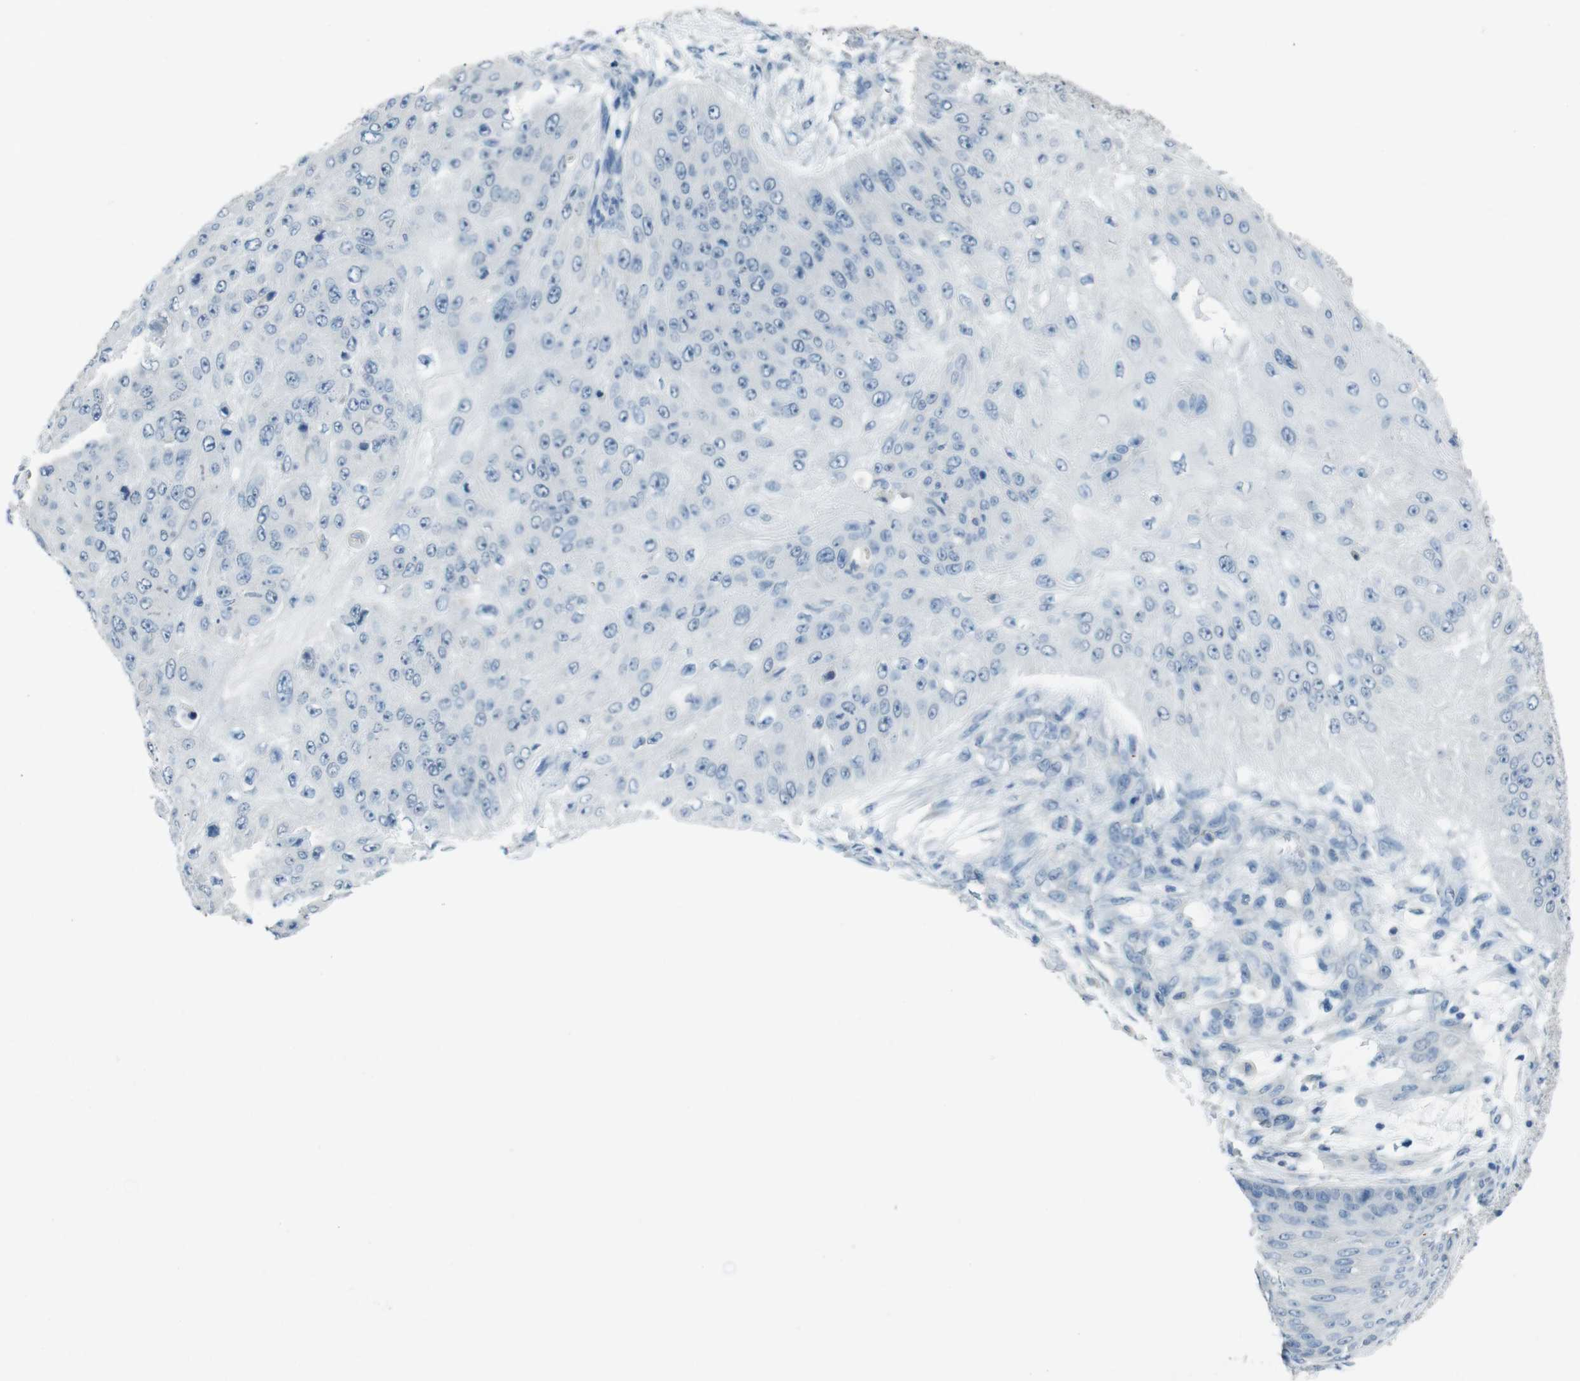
{"staining": {"intensity": "negative", "quantity": "none", "location": "none"}, "tissue": "skin cancer", "cell_type": "Tumor cells", "image_type": "cancer", "snomed": [{"axis": "morphology", "description": "Squamous cell carcinoma, NOS"}, {"axis": "topography", "description": "Skin"}], "caption": "This is an immunohistochemistry image of skin cancer. There is no staining in tumor cells.", "gene": "ENTPD7", "patient": {"sex": "female", "age": 80}}